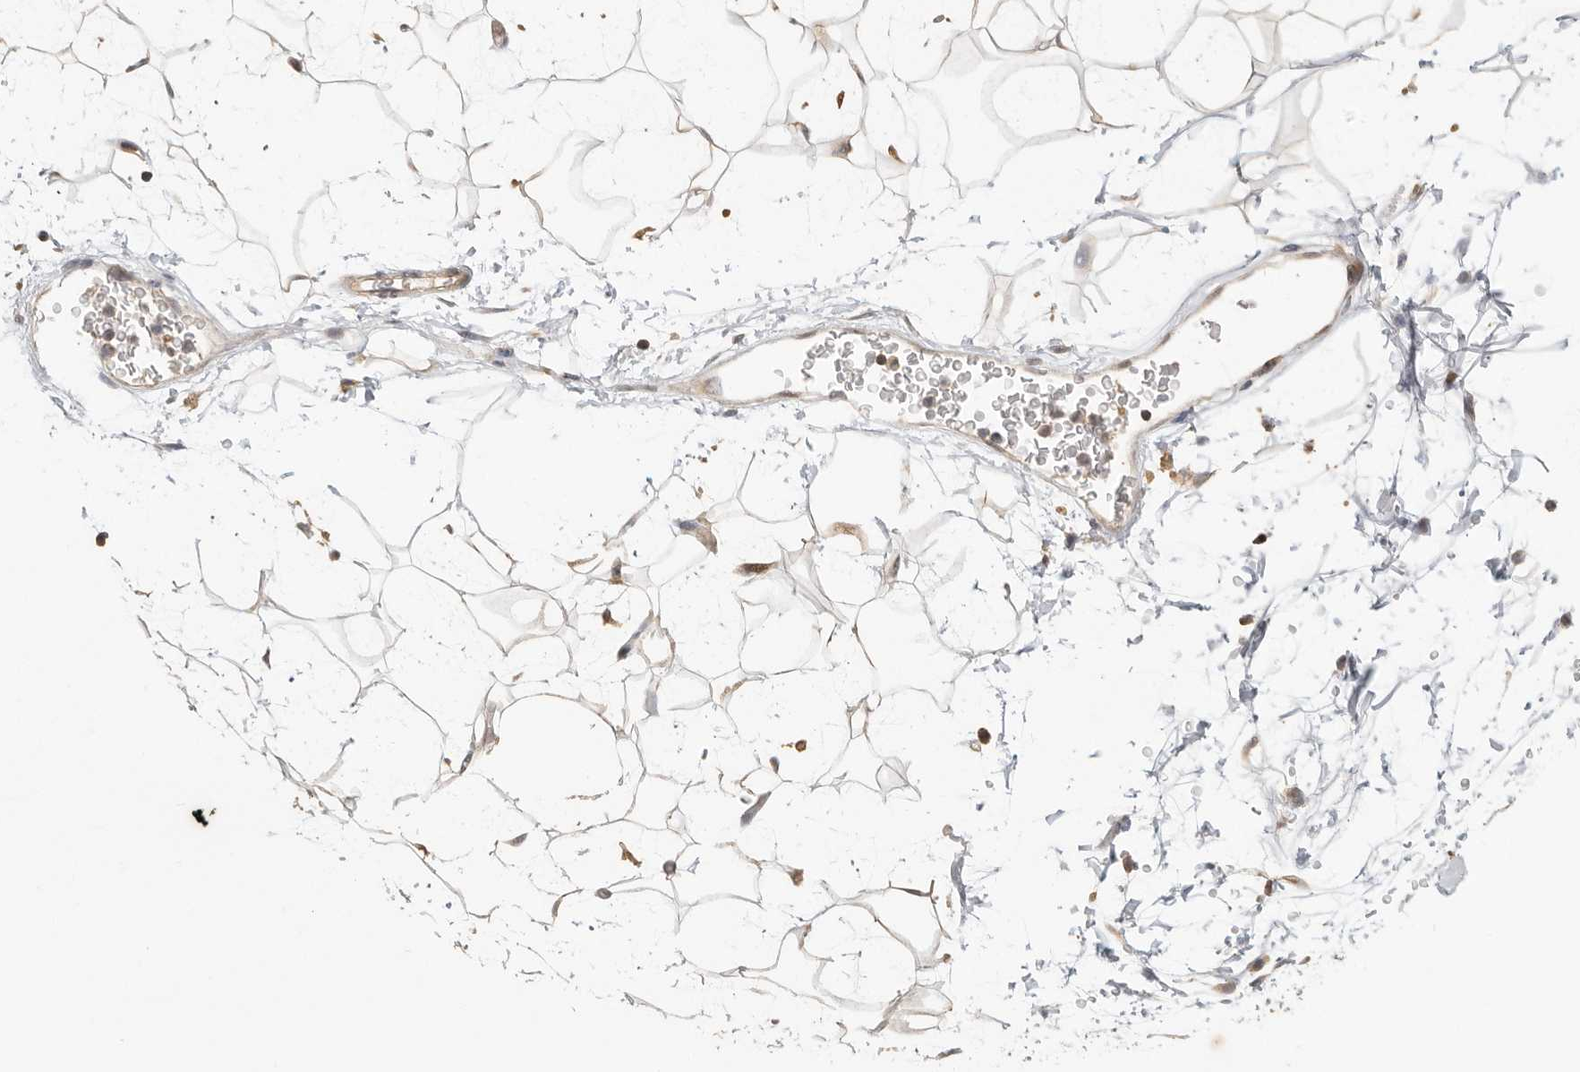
{"staining": {"intensity": "weak", "quantity": "25%-75%", "location": "cytoplasmic/membranous"}, "tissue": "adipose tissue", "cell_type": "Adipocytes", "image_type": "normal", "snomed": [{"axis": "morphology", "description": "Normal tissue, NOS"}, {"axis": "topography", "description": "Soft tissue"}], "caption": "A micrograph of adipose tissue stained for a protein shows weak cytoplasmic/membranous brown staining in adipocytes. Immunohistochemistry stains the protein in brown and the nuclei are stained blue.", "gene": "CCT8", "patient": {"sex": "male", "age": 72}}